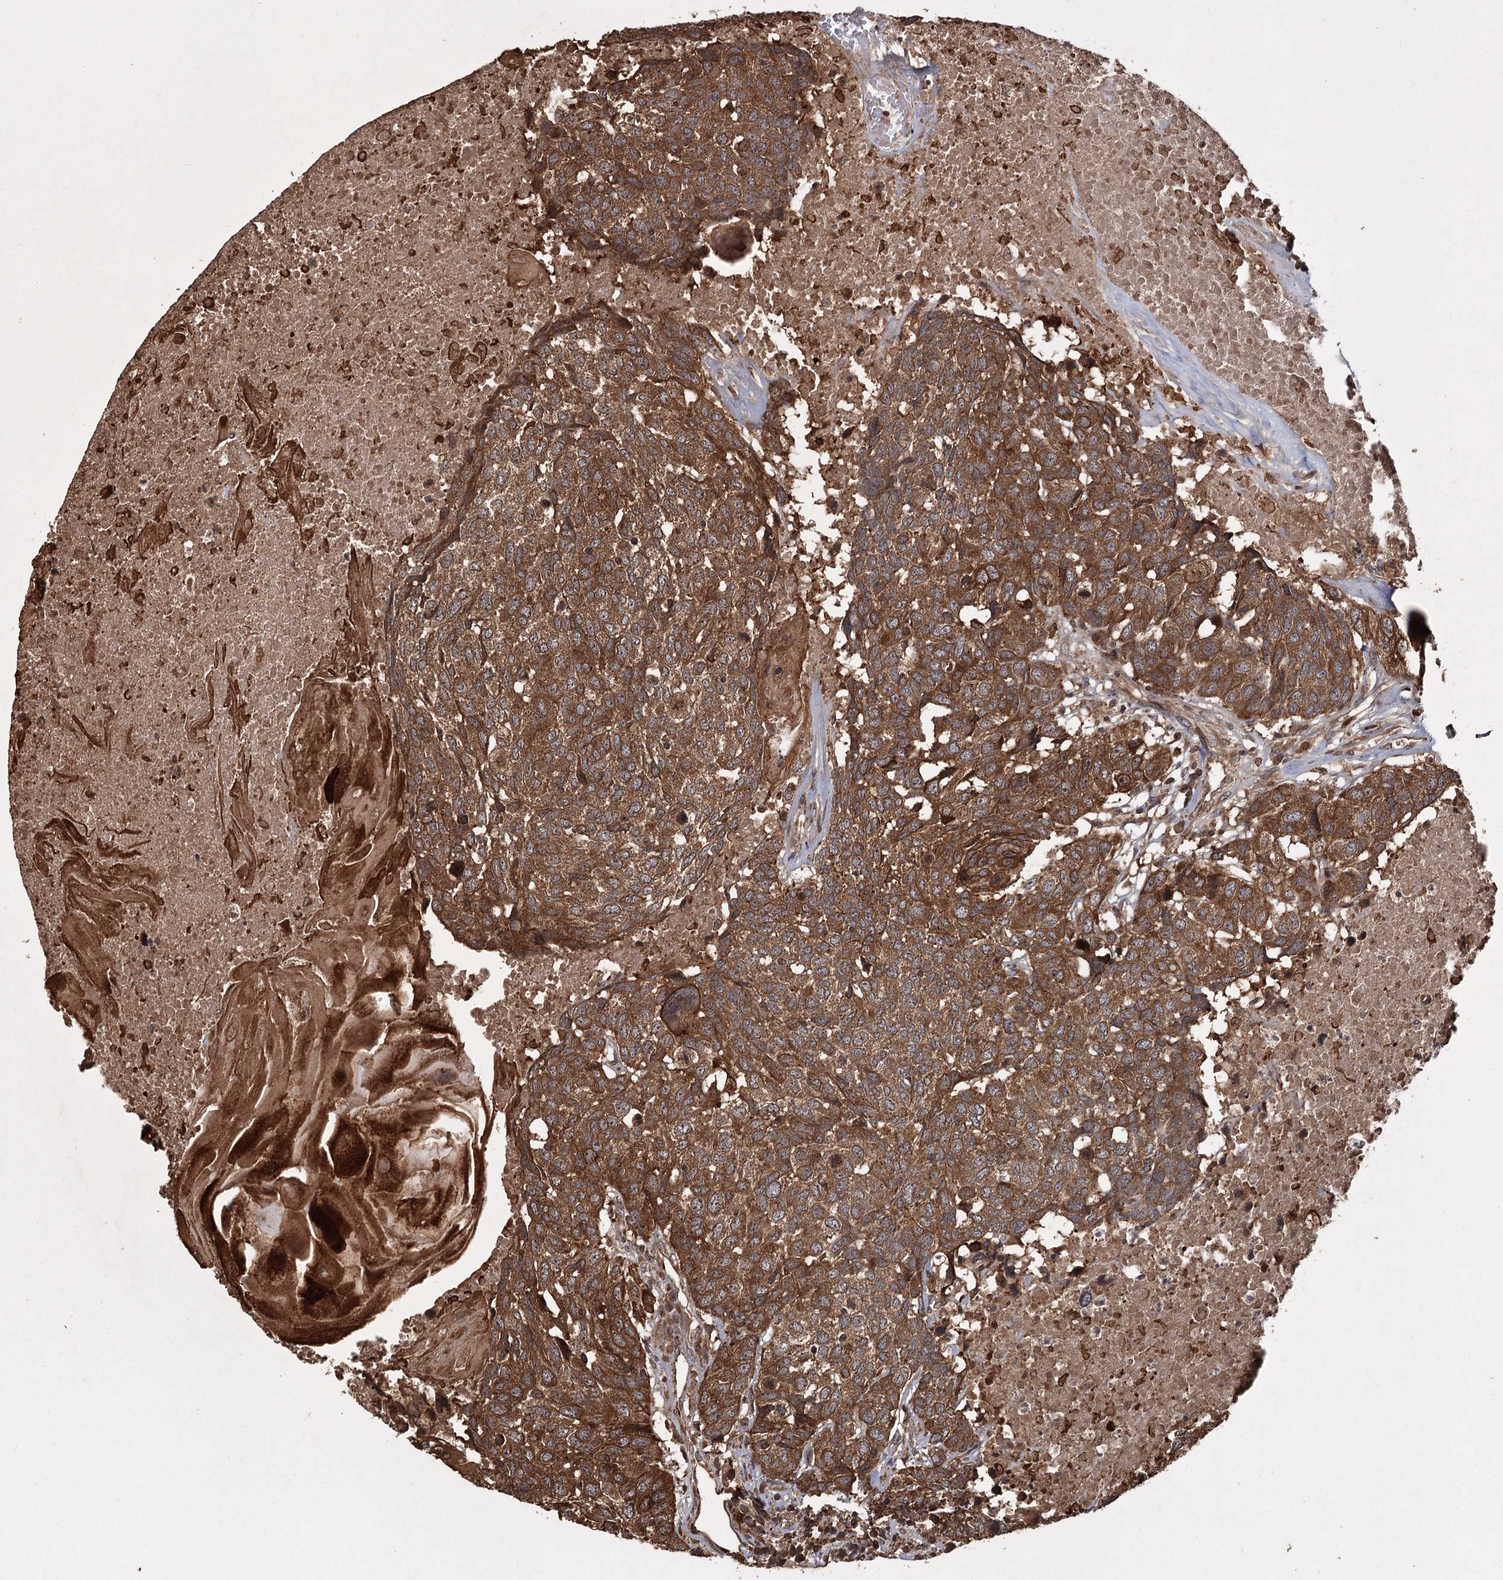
{"staining": {"intensity": "strong", "quantity": ">75%", "location": "cytoplasmic/membranous"}, "tissue": "head and neck cancer", "cell_type": "Tumor cells", "image_type": "cancer", "snomed": [{"axis": "morphology", "description": "Squamous cell carcinoma, NOS"}, {"axis": "topography", "description": "Head-Neck"}], "caption": "Immunohistochemical staining of squamous cell carcinoma (head and neck) reveals high levels of strong cytoplasmic/membranous expression in about >75% of tumor cells.", "gene": "RPAP3", "patient": {"sex": "male", "age": 66}}